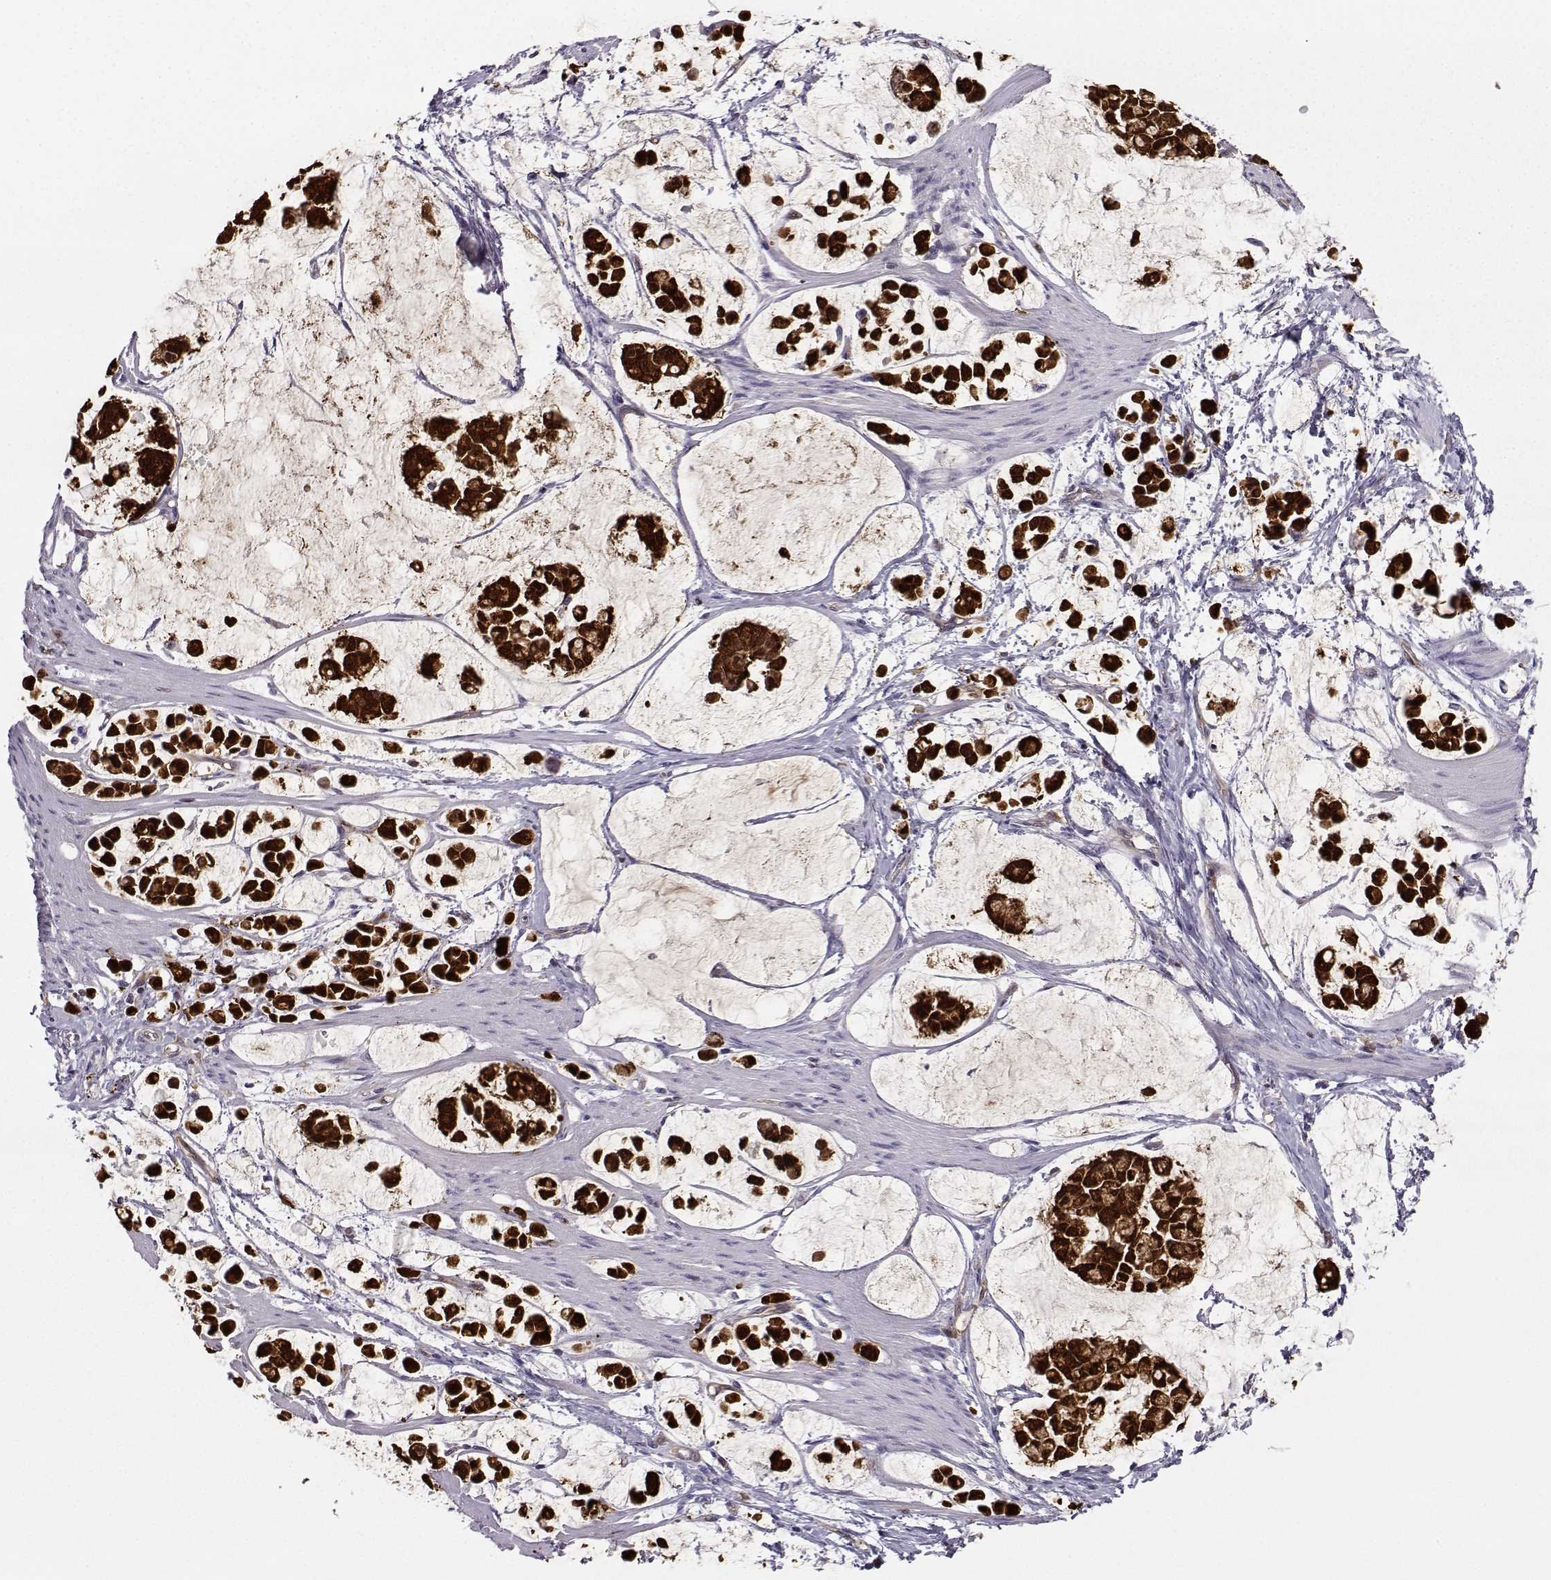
{"staining": {"intensity": "strong", "quantity": ">75%", "location": "cytoplasmic/membranous"}, "tissue": "stomach cancer", "cell_type": "Tumor cells", "image_type": "cancer", "snomed": [{"axis": "morphology", "description": "Adenocarcinoma, NOS"}, {"axis": "topography", "description": "Stomach"}], "caption": "A brown stain shows strong cytoplasmic/membranous positivity of a protein in stomach cancer (adenocarcinoma) tumor cells. The protein of interest is shown in brown color, while the nuclei are stained blue.", "gene": "NQO1", "patient": {"sex": "male", "age": 82}}